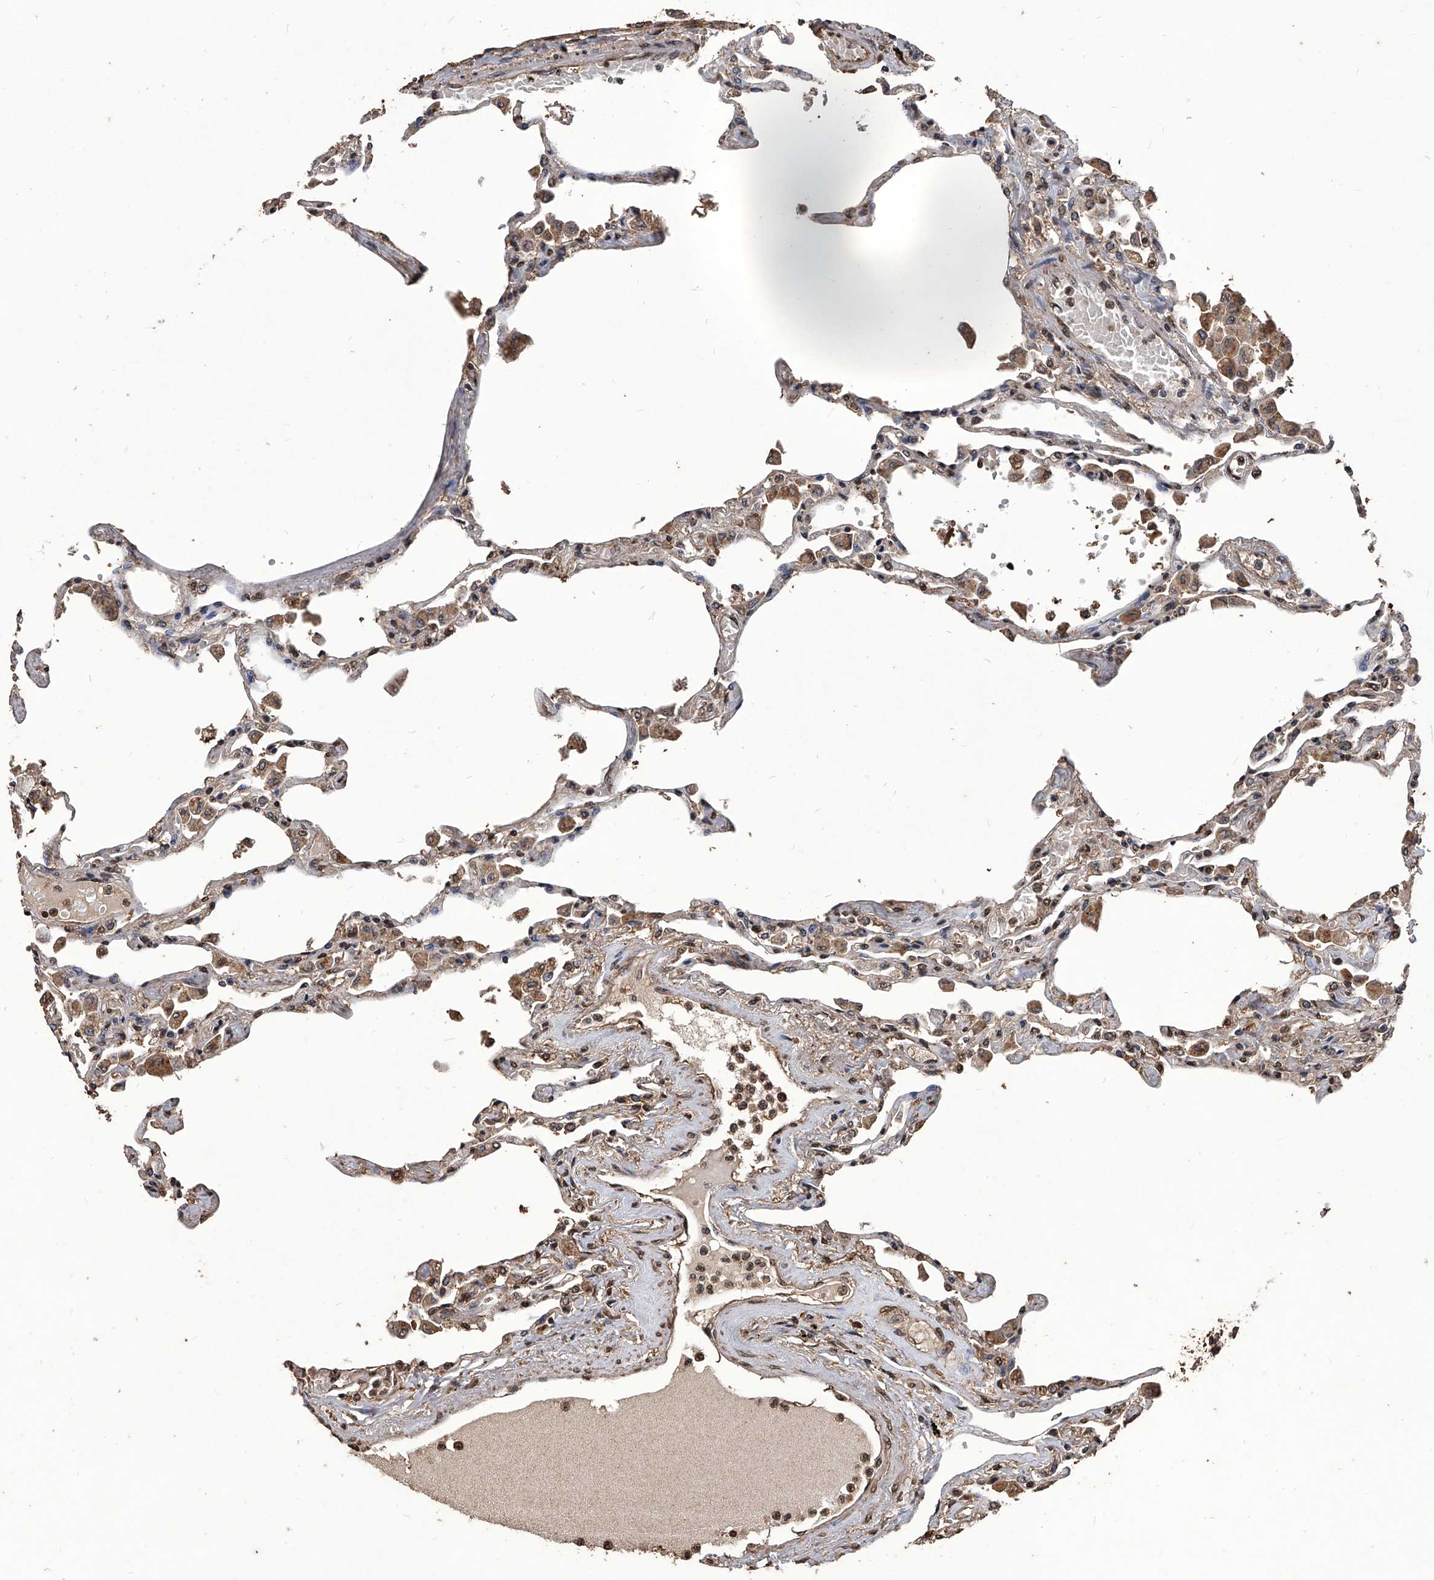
{"staining": {"intensity": "moderate", "quantity": "<25%", "location": "cytoplasmic/membranous"}, "tissue": "lung", "cell_type": "Alveolar cells", "image_type": "normal", "snomed": [{"axis": "morphology", "description": "Normal tissue, NOS"}, {"axis": "topography", "description": "Bronchus"}, {"axis": "topography", "description": "Lung"}], "caption": "A histopathology image of human lung stained for a protein exhibits moderate cytoplasmic/membranous brown staining in alveolar cells. (Stains: DAB (3,3'-diaminobenzidine) in brown, nuclei in blue, Microscopy: brightfield microscopy at high magnification).", "gene": "FBXL4", "patient": {"sex": "female", "age": 49}}